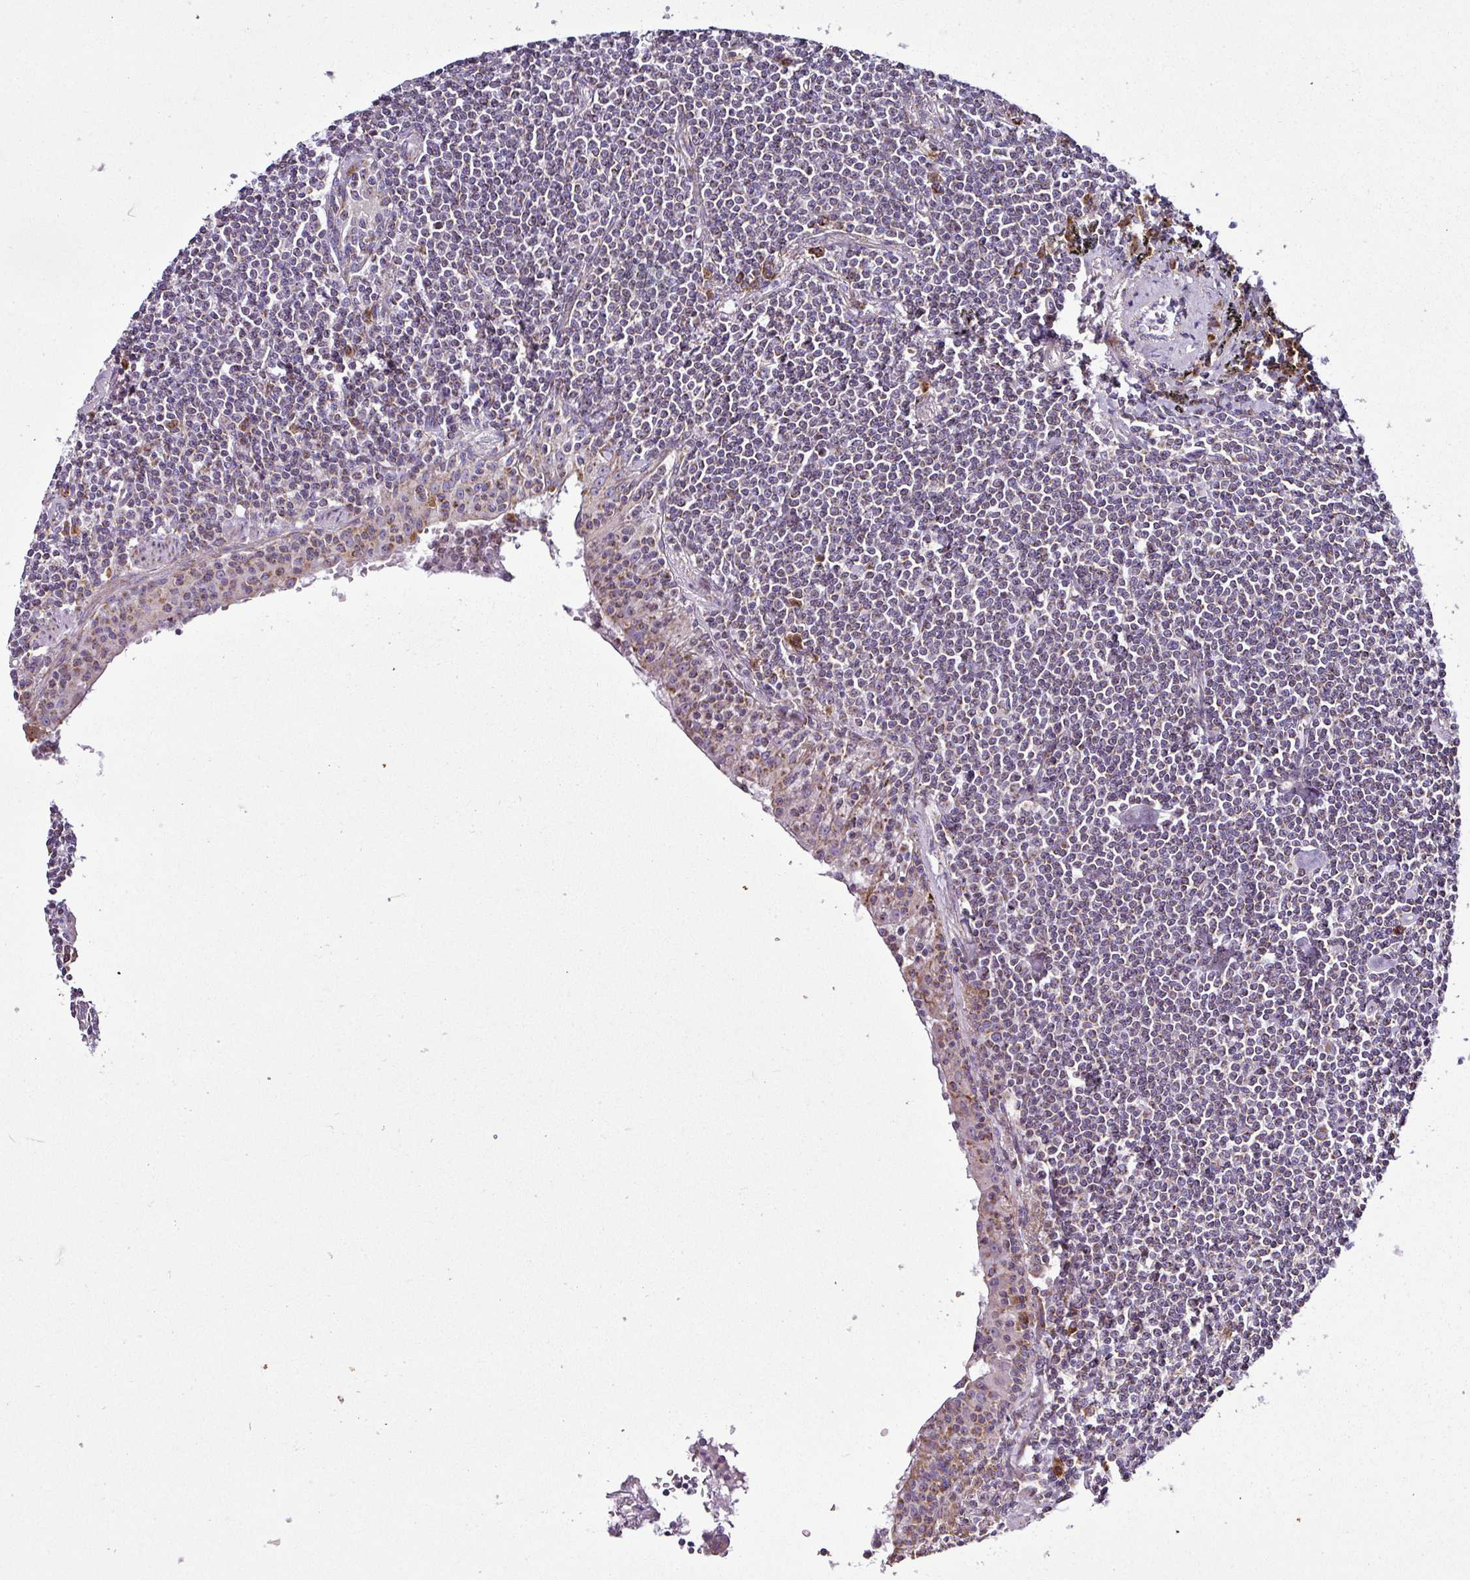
{"staining": {"intensity": "negative", "quantity": "none", "location": "none"}, "tissue": "lymphoma", "cell_type": "Tumor cells", "image_type": "cancer", "snomed": [{"axis": "morphology", "description": "Malignant lymphoma, non-Hodgkin's type, Low grade"}, {"axis": "topography", "description": "Lung"}], "caption": "Immunohistochemistry histopathology image of human low-grade malignant lymphoma, non-Hodgkin's type stained for a protein (brown), which exhibits no staining in tumor cells.", "gene": "DPAGT1", "patient": {"sex": "female", "age": 71}}